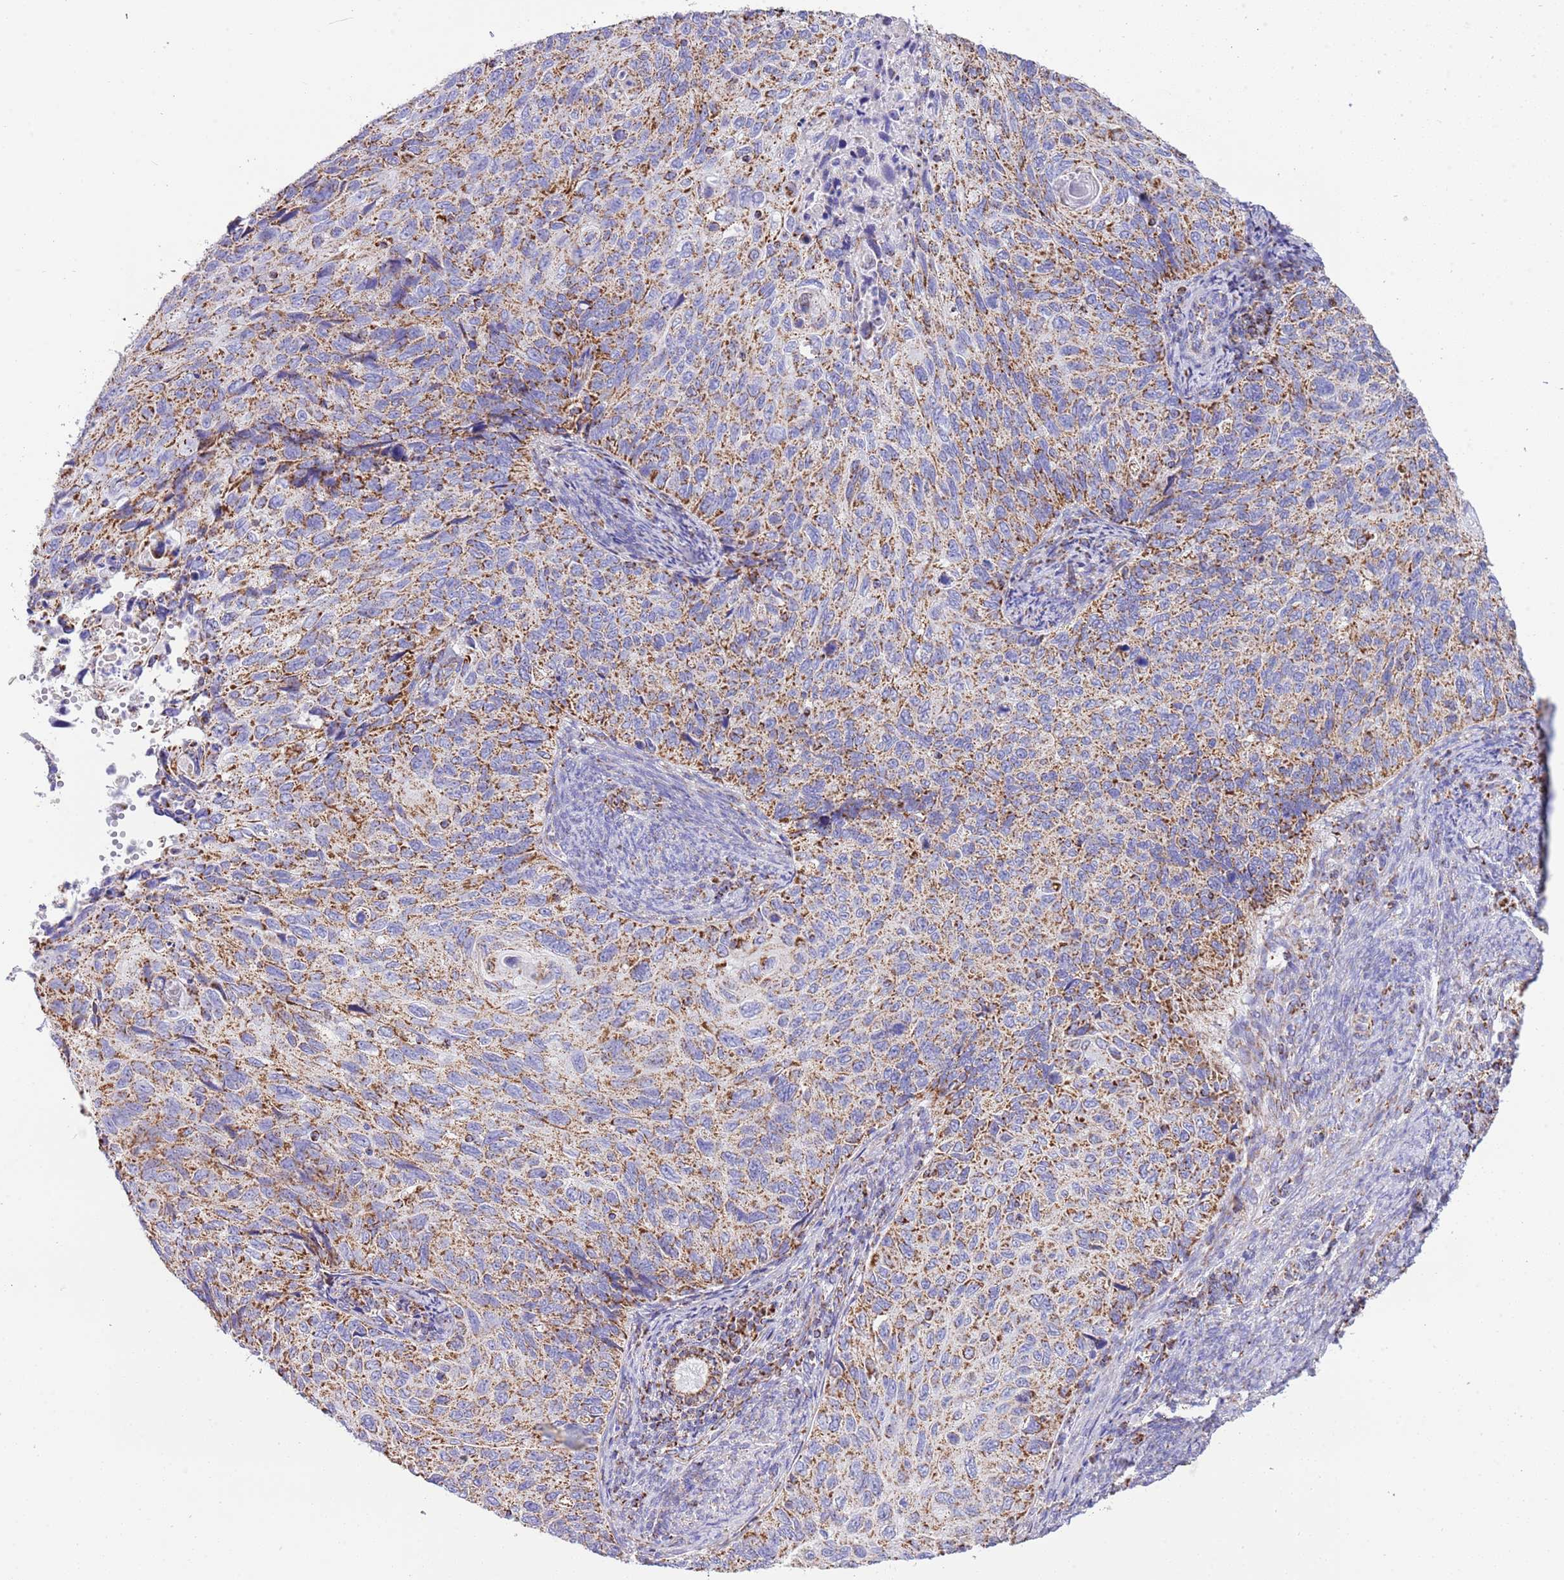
{"staining": {"intensity": "moderate", "quantity": ">75%", "location": "cytoplasmic/membranous"}, "tissue": "cervical cancer", "cell_type": "Tumor cells", "image_type": "cancer", "snomed": [{"axis": "morphology", "description": "Squamous cell carcinoma, NOS"}, {"axis": "topography", "description": "Cervix"}], "caption": "Protein expression analysis of squamous cell carcinoma (cervical) demonstrates moderate cytoplasmic/membranous expression in approximately >75% of tumor cells.", "gene": "SUCLG2", "patient": {"sex": "female", "age": 70}}